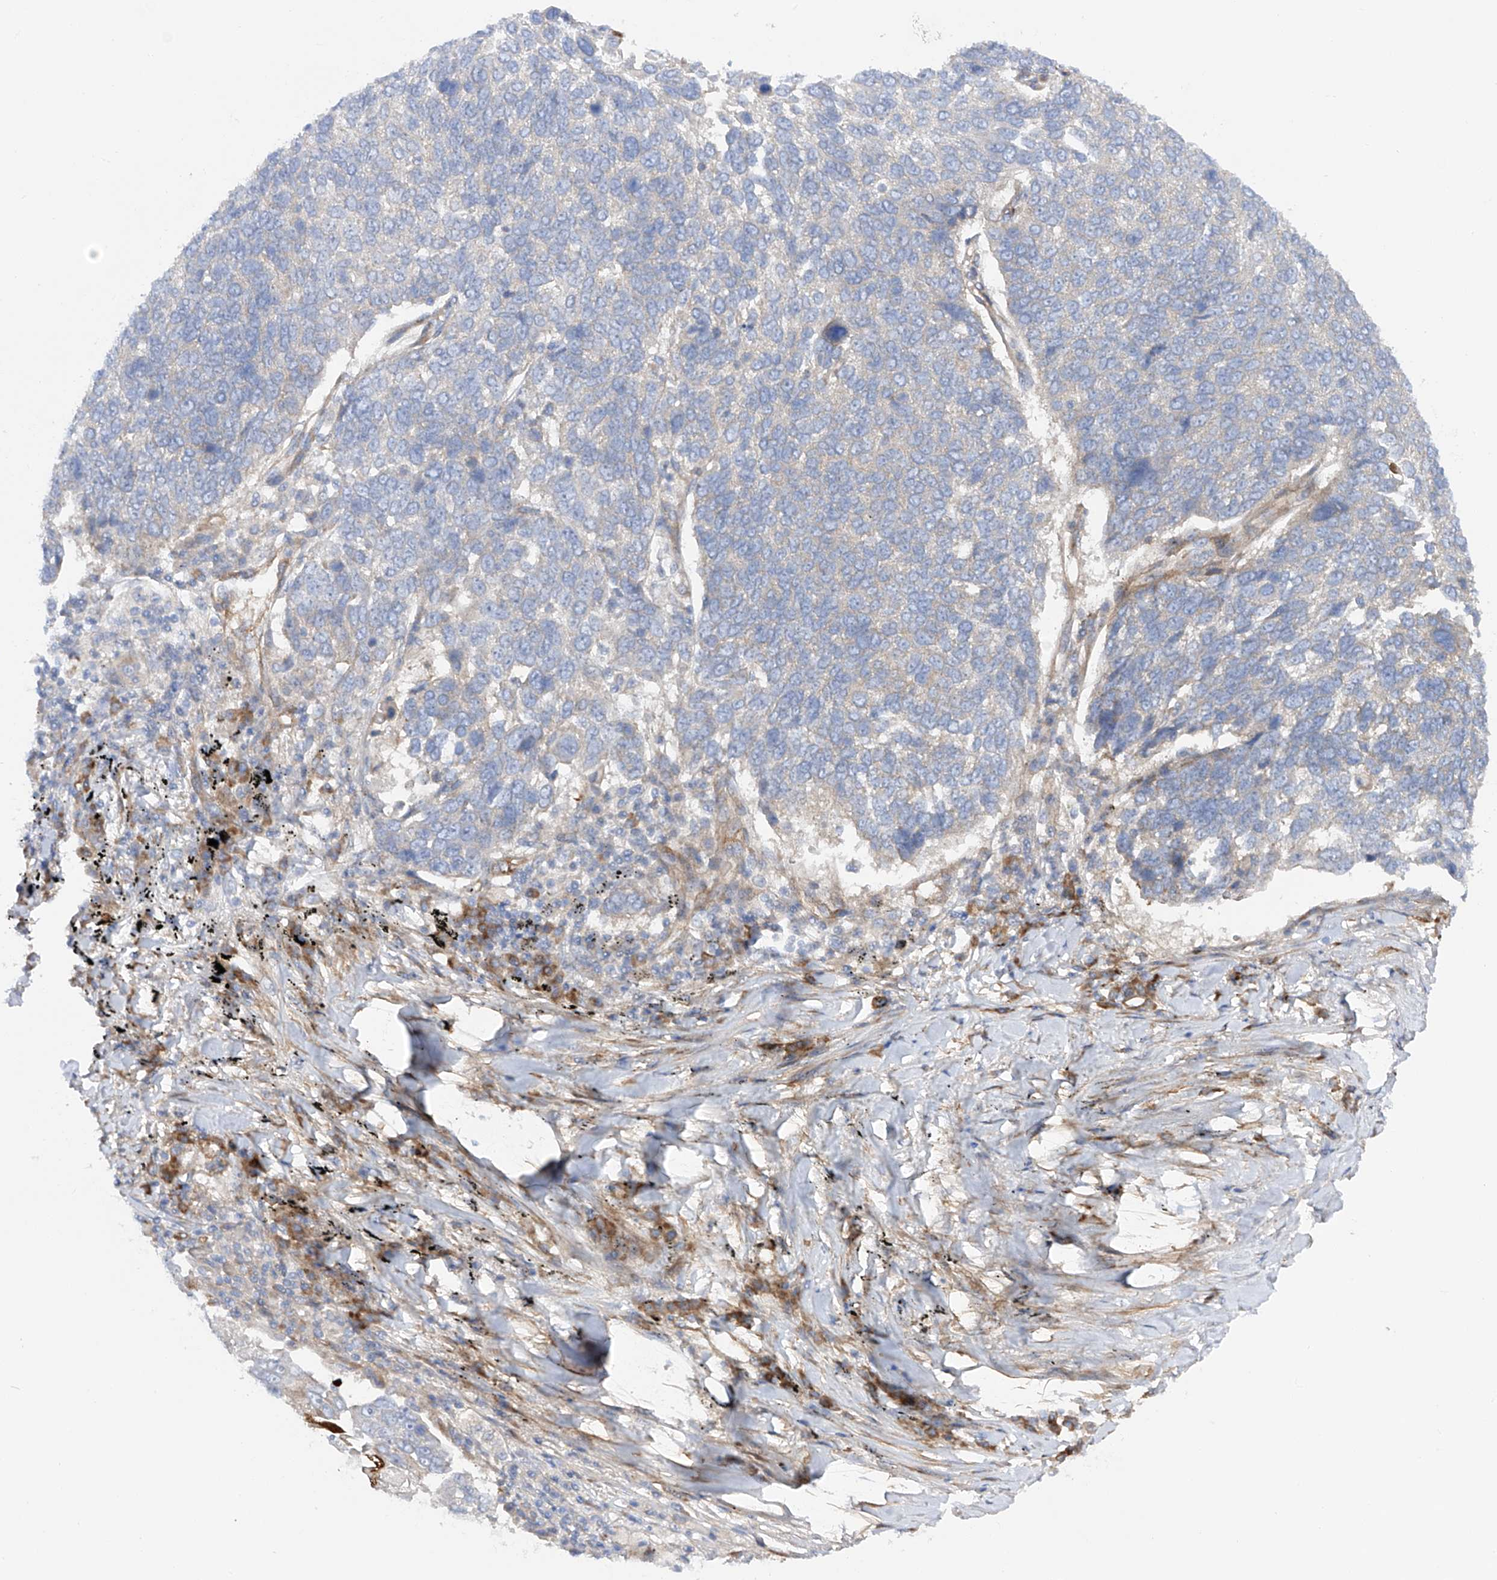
{"staining": {"intensity": "negative", "quantity": "none", "location": "none"}, "tissue": "lung cancer", "cell_type": "Tumor cells", "image_type": "cancer", "snomed": [{"axis": "morphology", "description": "Squamous cell carcinoma, NOS"}, {"axis": "topography", "description": "Lung"}], "caption": "Tumor cells show no significant staining in lung cancer (squamous cell carcinoma).", "gene": "LCA5", "patient": {"sex": "male", "age": 66}}